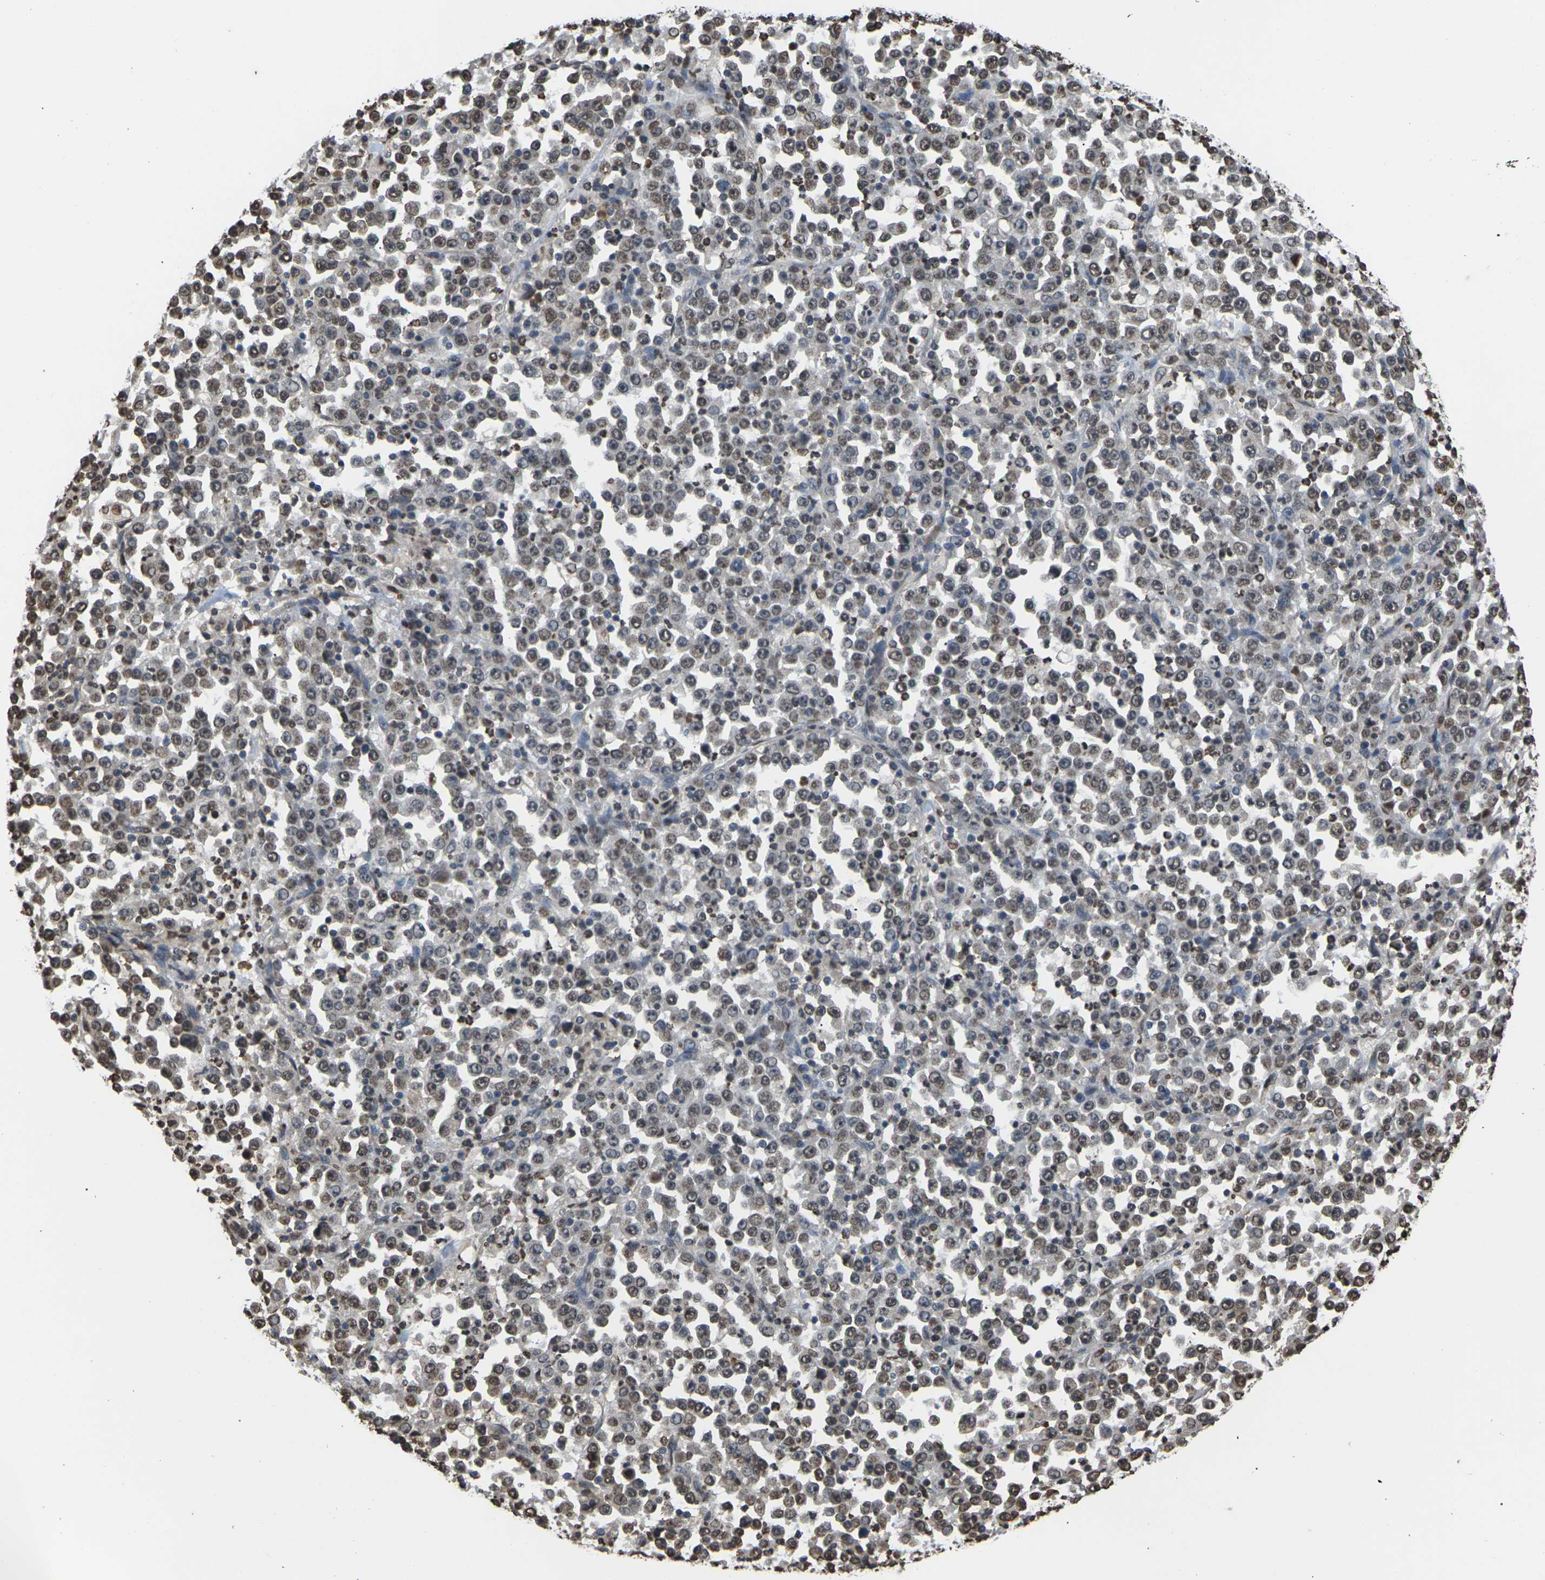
{"staining": {"intensity": "moderate", "quantity": ">75%", "location": "nuclear"}, "tissue": "stomach cancer", "cell_type": "Tumor cells", "image_type": "cancer", "snomed": [{"axis": "morphology", "description": "Normal tissue, NOS"}, {"axis": "morphology", "description": "Adenocarcinoma, NOS"}, {"axis": "topography", "description": "Stomach, upper"}, {"axis": "topography", "description": "Stomach"}], "caption": "IHC staining of stomach cancer (adenocarcinoma), which demonstrates medium levels of moderate nuclear positivity in about >75% of tumor cells indicating moderate nuclear protein positivity. The staining was performed using DAB (brown) for protein detection and nuclei were counterstained in hematoxylin (blue).", "gene": "EMSY", "patient": {"sex": "male", "age": 59}}